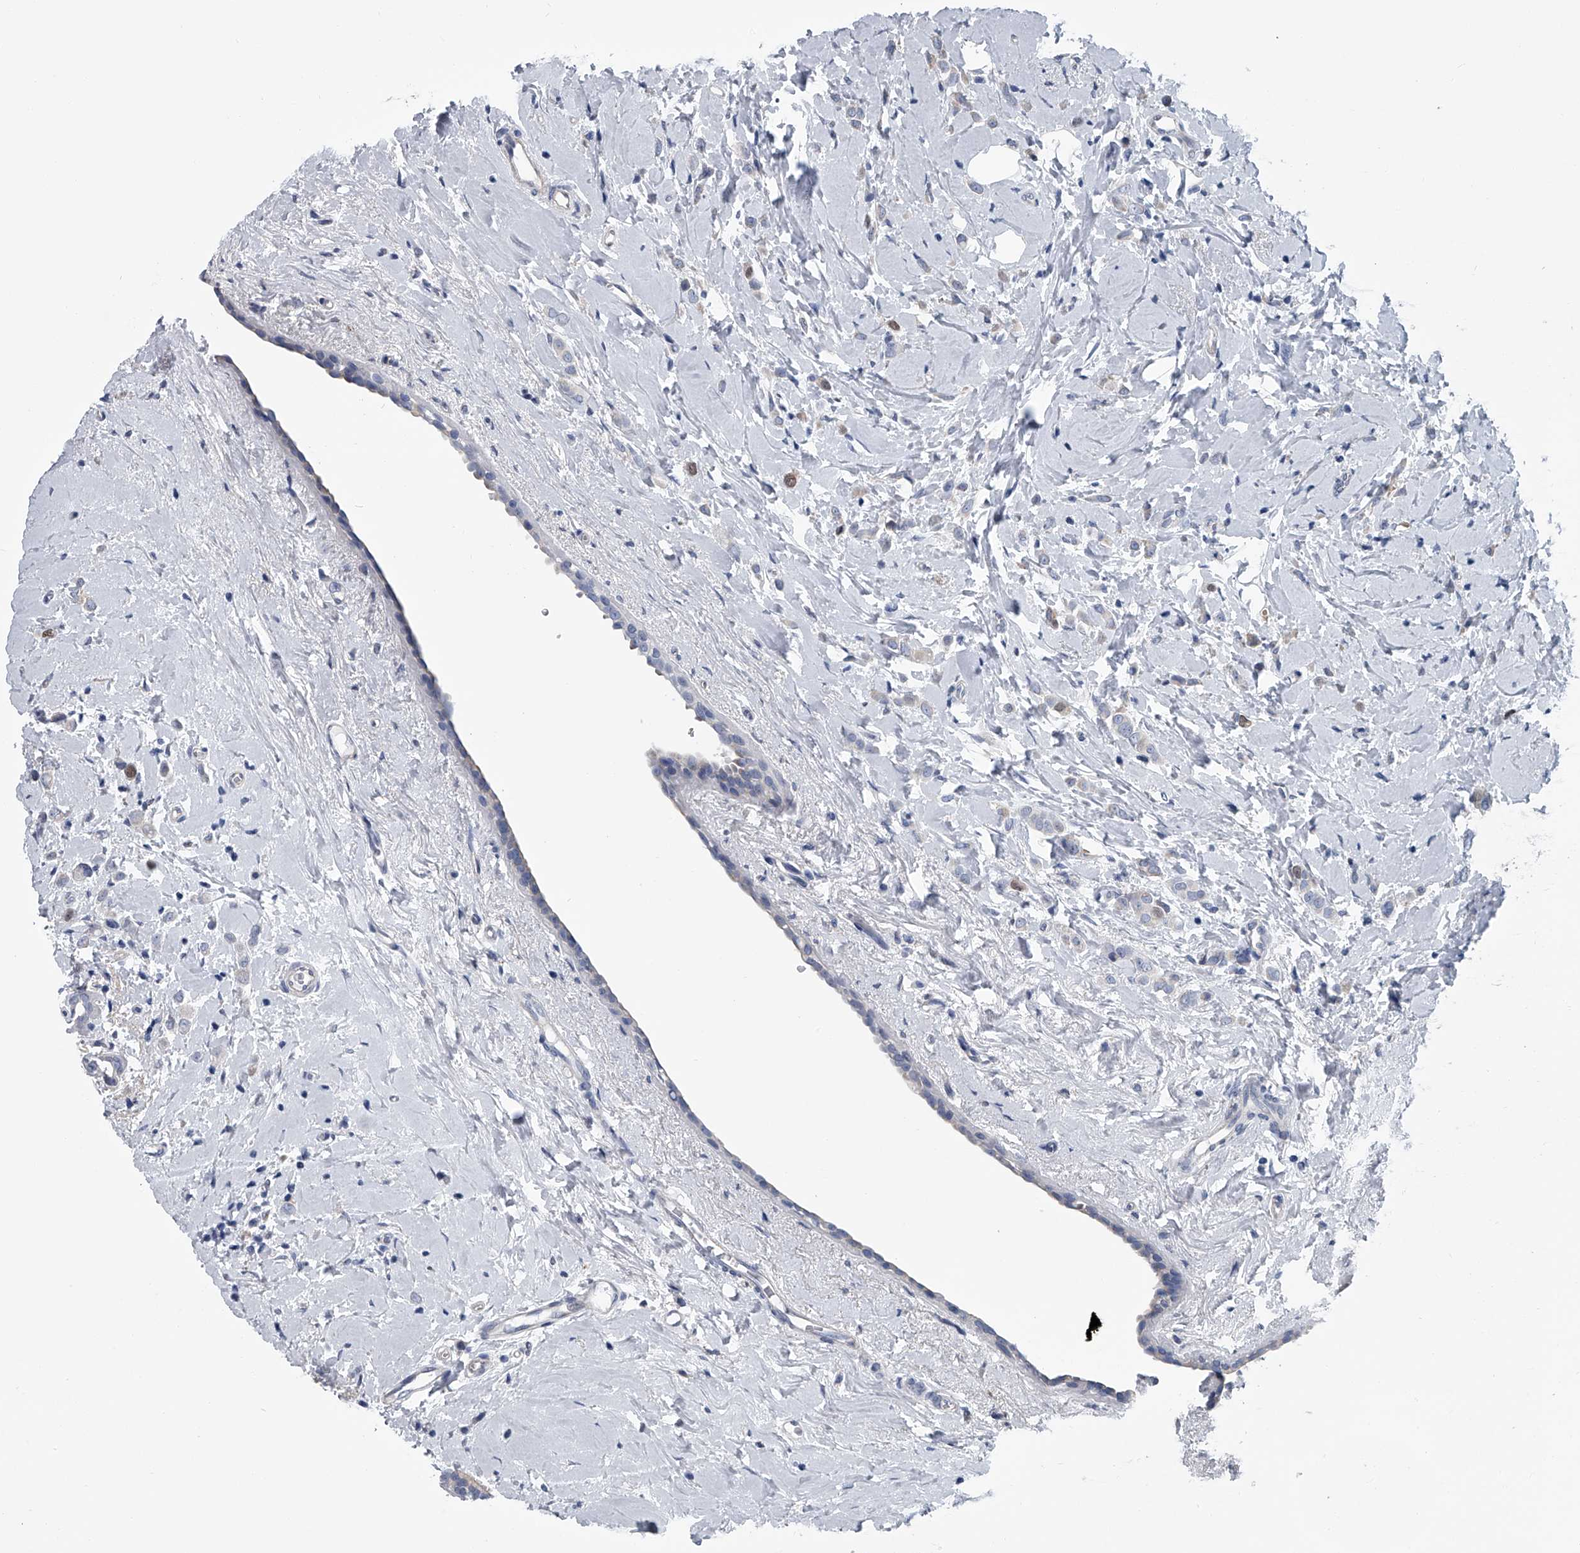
{"staining": {"intensity": "negative", "quantity": "none", "location": "none"}, "tissue": "breast cancer", "cell_type": "Tumor cells", "image_type": "cancer", "snomed": [{"axis": "morphology", "description": "Lobular carcinoma"}, {"axis": "topography", "description": "Breast"}], "caption": "Tumor cells show no significant protein staining in breast lobular carcinoma.", "gene": "ABCG1", "patient": {"sex": "female", "age": 47}}